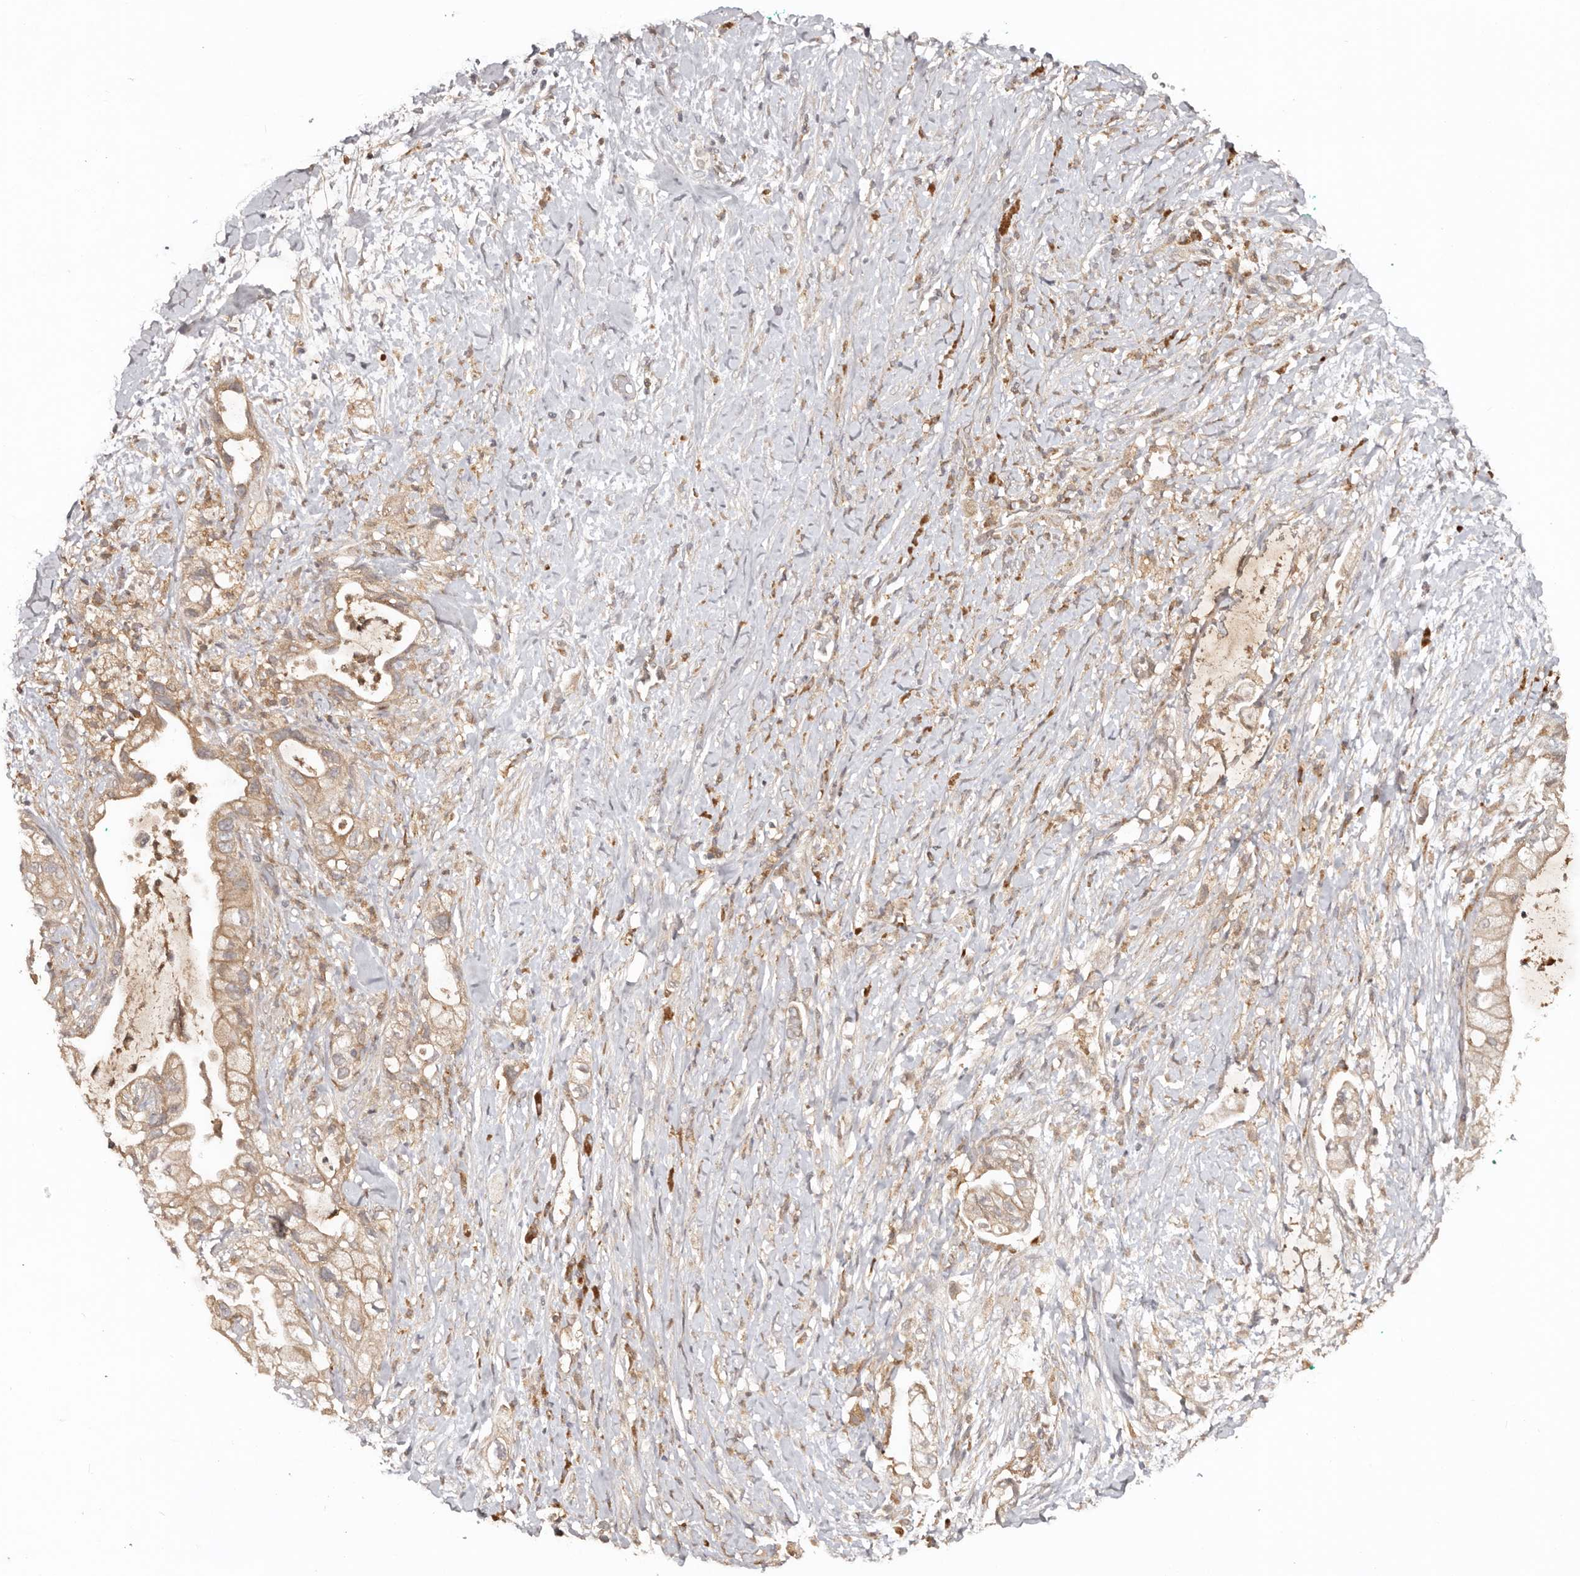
{"staining": {"intensity": "weak", "quantity": ">75%", "location": "cytoplasmic/membranous"}, "tissue": "pancreatic cancer", "cell_type": "Tumor cells", "image_type": "cancer", "snomed": [{"axis": "morphology", "description": "Adenocarcinoma, NOS"}, {"axis": "topography", "description": "Pancreas"}], "caption": "There is low levels of weak cytoplasmic/membranous positivity in tumor cells of adenocarcinoma (pancreatic), as demonstrated by immunohistochemical staining (brown color).", "gene": "PKIB", "patient": {"sex": "male", "age": 53}}